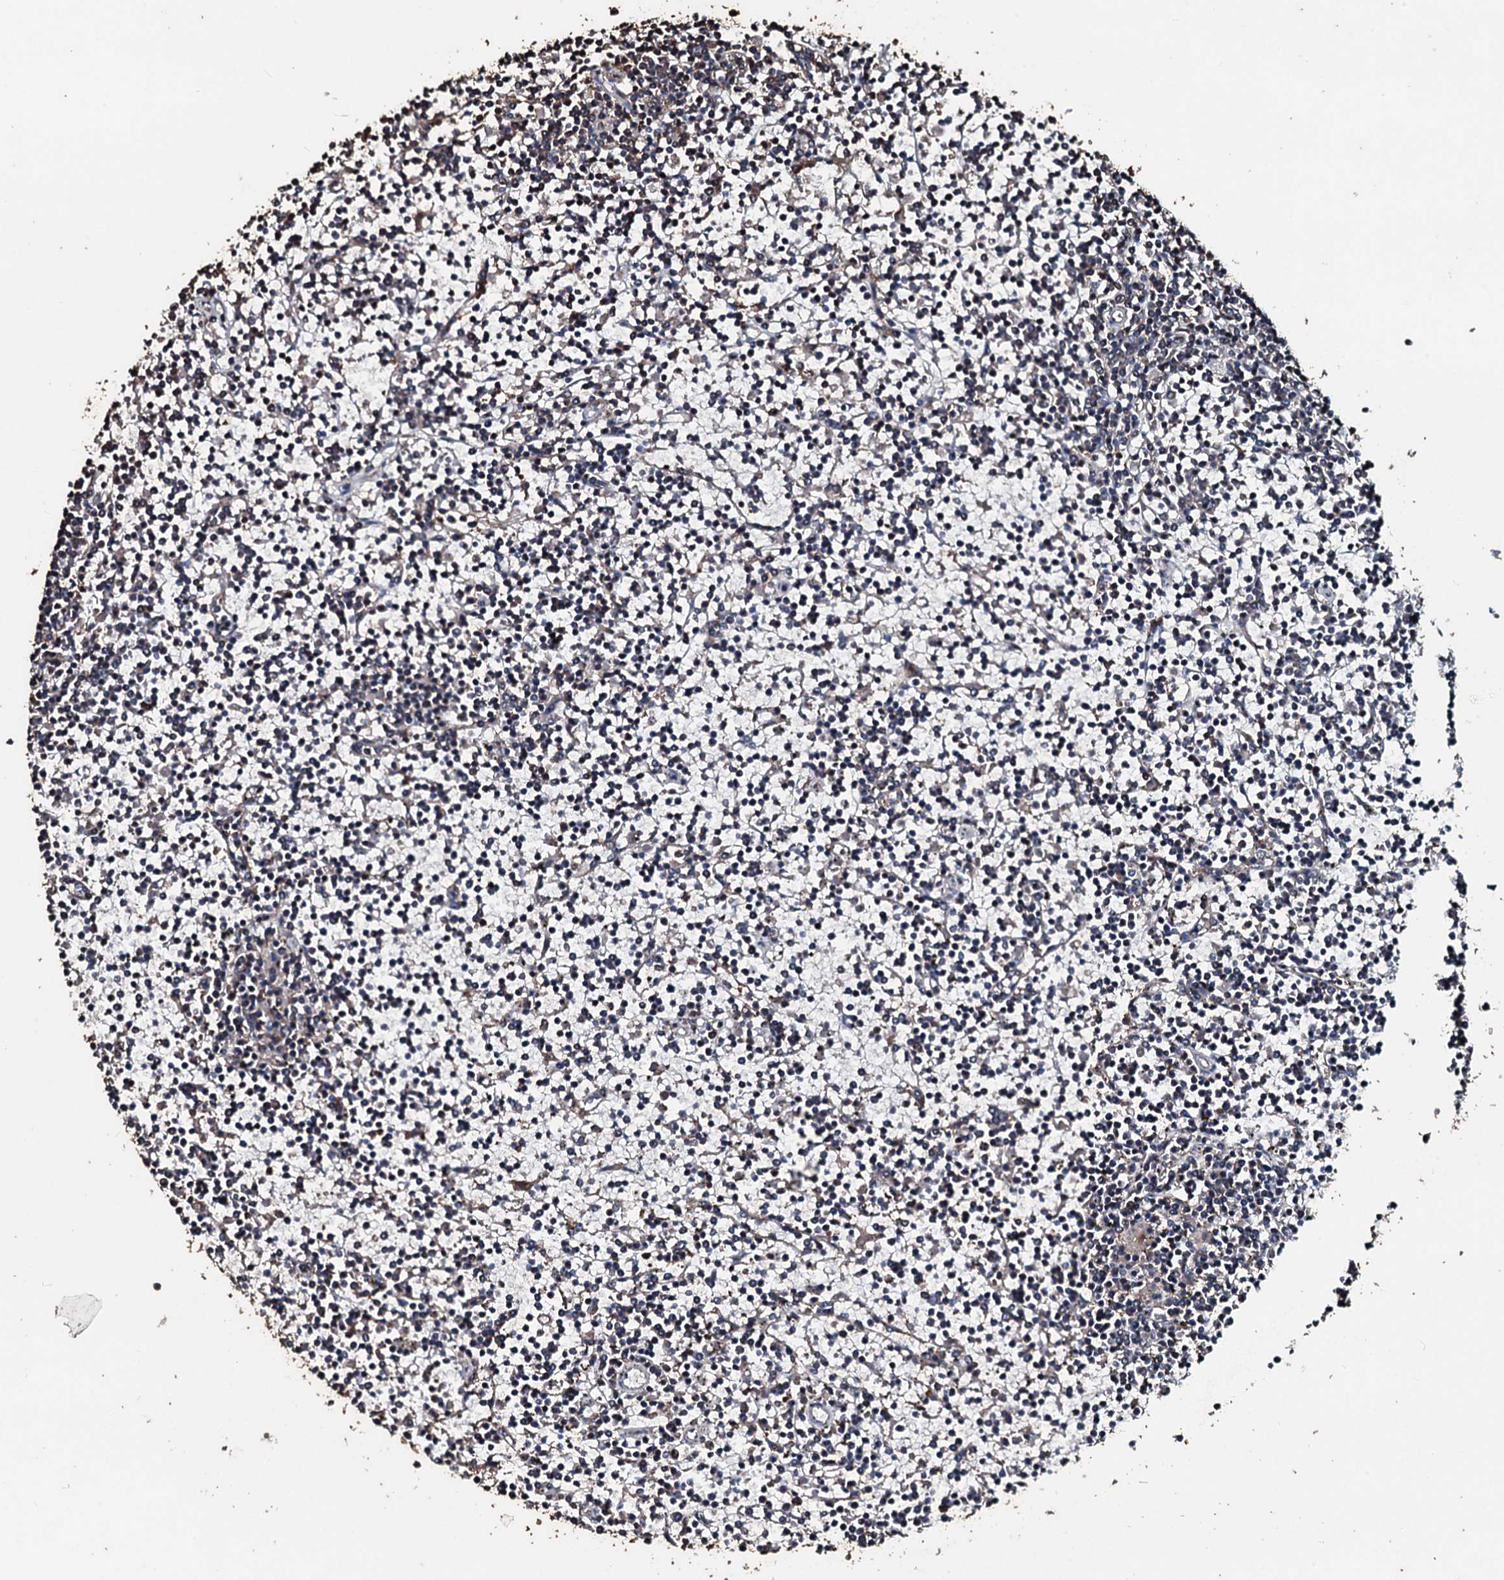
{"staining": {"intensity": "negative", "quantity": "none", "location": "none"}, "tissue": "lymphoma", "cell_type": "Tumor cells", "image_type": "cancer", "snomed": [{"axis": "morphology", "description": "Malignant lymphoma, non-Hodgkin's type, Low grade"}, {"axis": "topography", "description": "Spleen"}], "caption": "The immunohistochemistry image has no significant staining in tumor cells of lymphoma tissue. (Immunohistochemistry (ihc), brightfield microscopy, high magnification).", "gene": "FAAP24", "patient": {"sex": "female", "age": 19}}